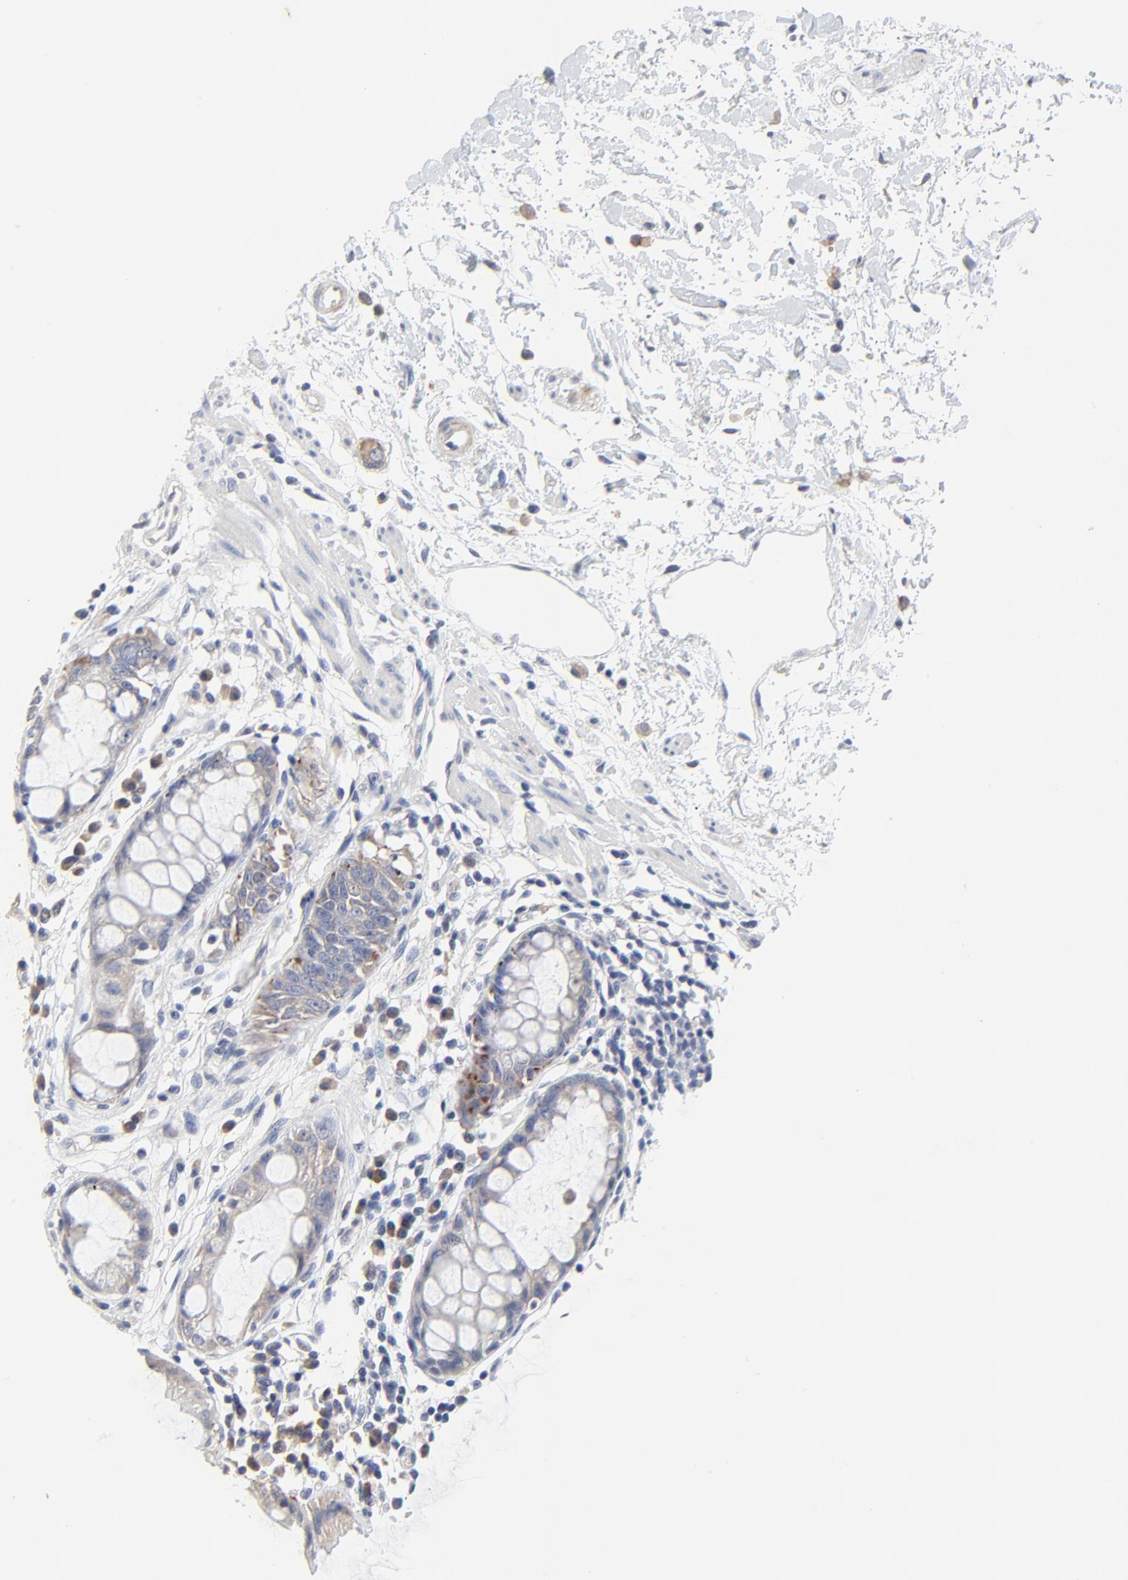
{"staining": {"intensity": "weak", "quantity": "25%-75%", "location": "cytoplasmic/membranous"}, "tissue": "rectum", "cell_type": "Glandular cells", "image_type": "normal", "snomed": [{"axis": "morphology", "description": "Normal tissue, NOS"}, {"axis": "morphology", "description": "Adenocarcinoma, NOS"}, {"axis": "topography", "description": "Rectum"}], "caption": "Weak cytoplasmic/membranous positivity is identified in about 25%-75% of glandular cells in normal rectum. (IHC, brightfield microscopy, high magnification).", "gene": "DHRSX", "patient": {"sex": "female", "age": 65}}